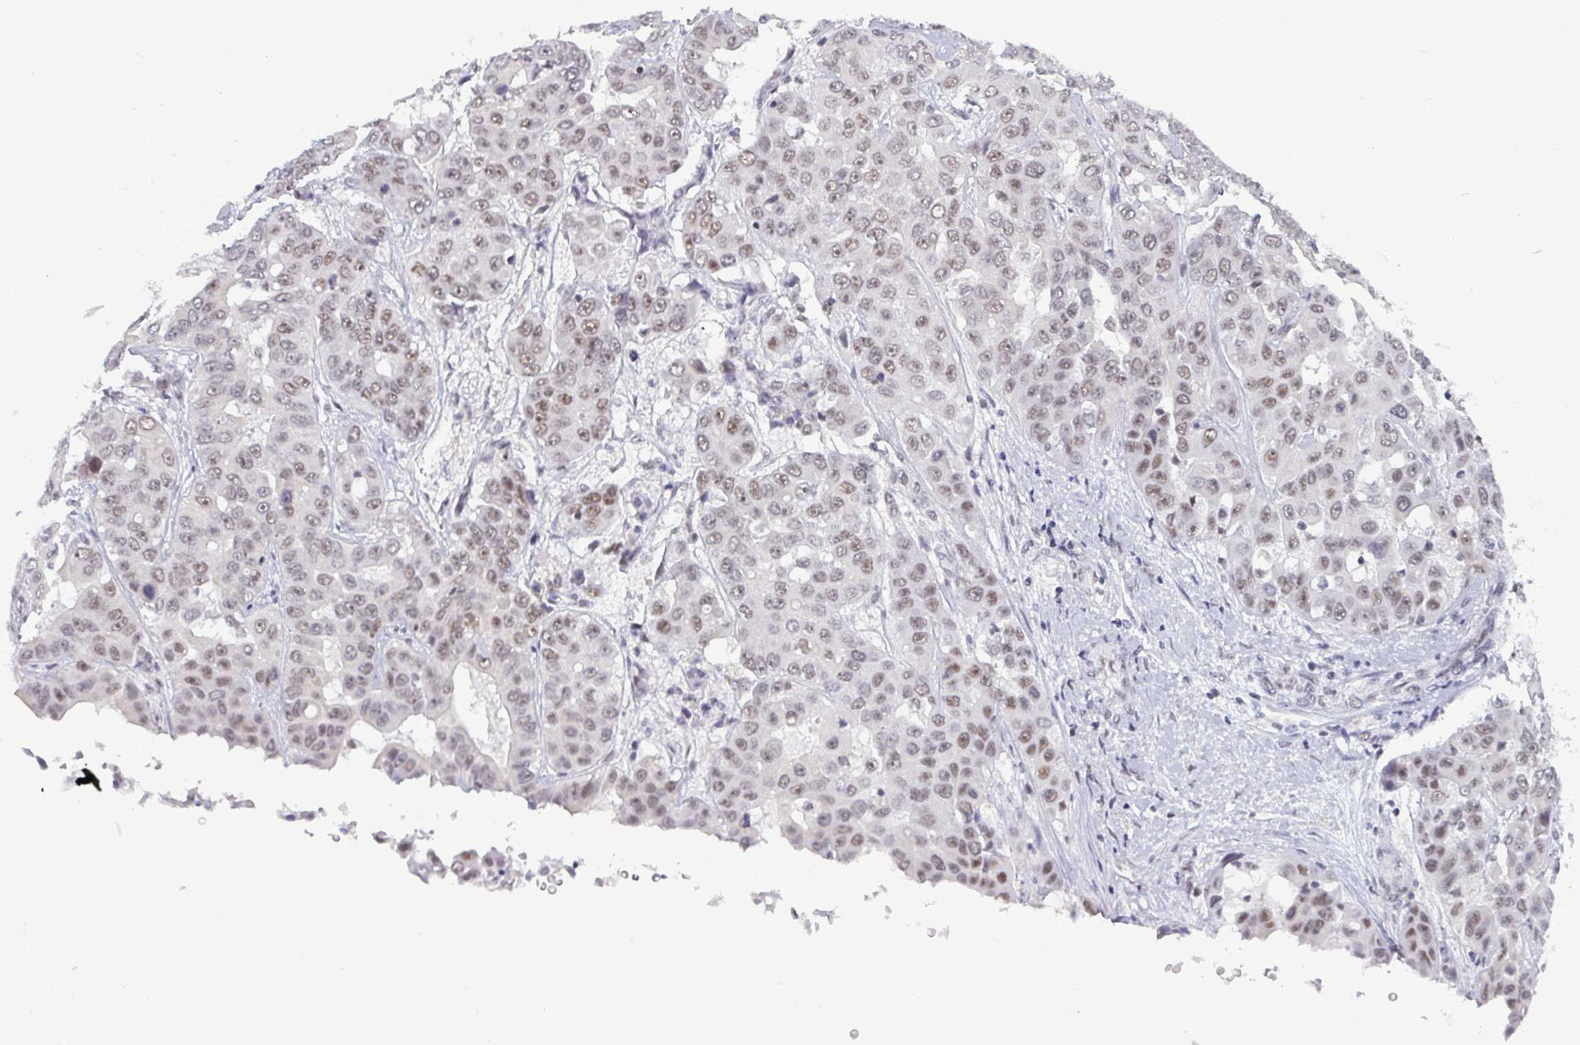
{"staining": {"intensity": "weak", "quantity": ">75%", "location": "nuclear"}, "tissue": "liver cancer", "cell_type": "Tumor cells", "image_type": "cancer", "snomed": [{"axis": "morphology", "description": "Cholangiocarcinoma"}, {"axis": "topography", "description": "Liver"}], "caption": "Human liver cancer (cholangiocarcinoma) stained for a protein (brown) reveals weak nuclear positive positivity in about >75% of tumor cells.", "gene": "PPP1R10", "patient": {"sex": "female", "age": 52}}